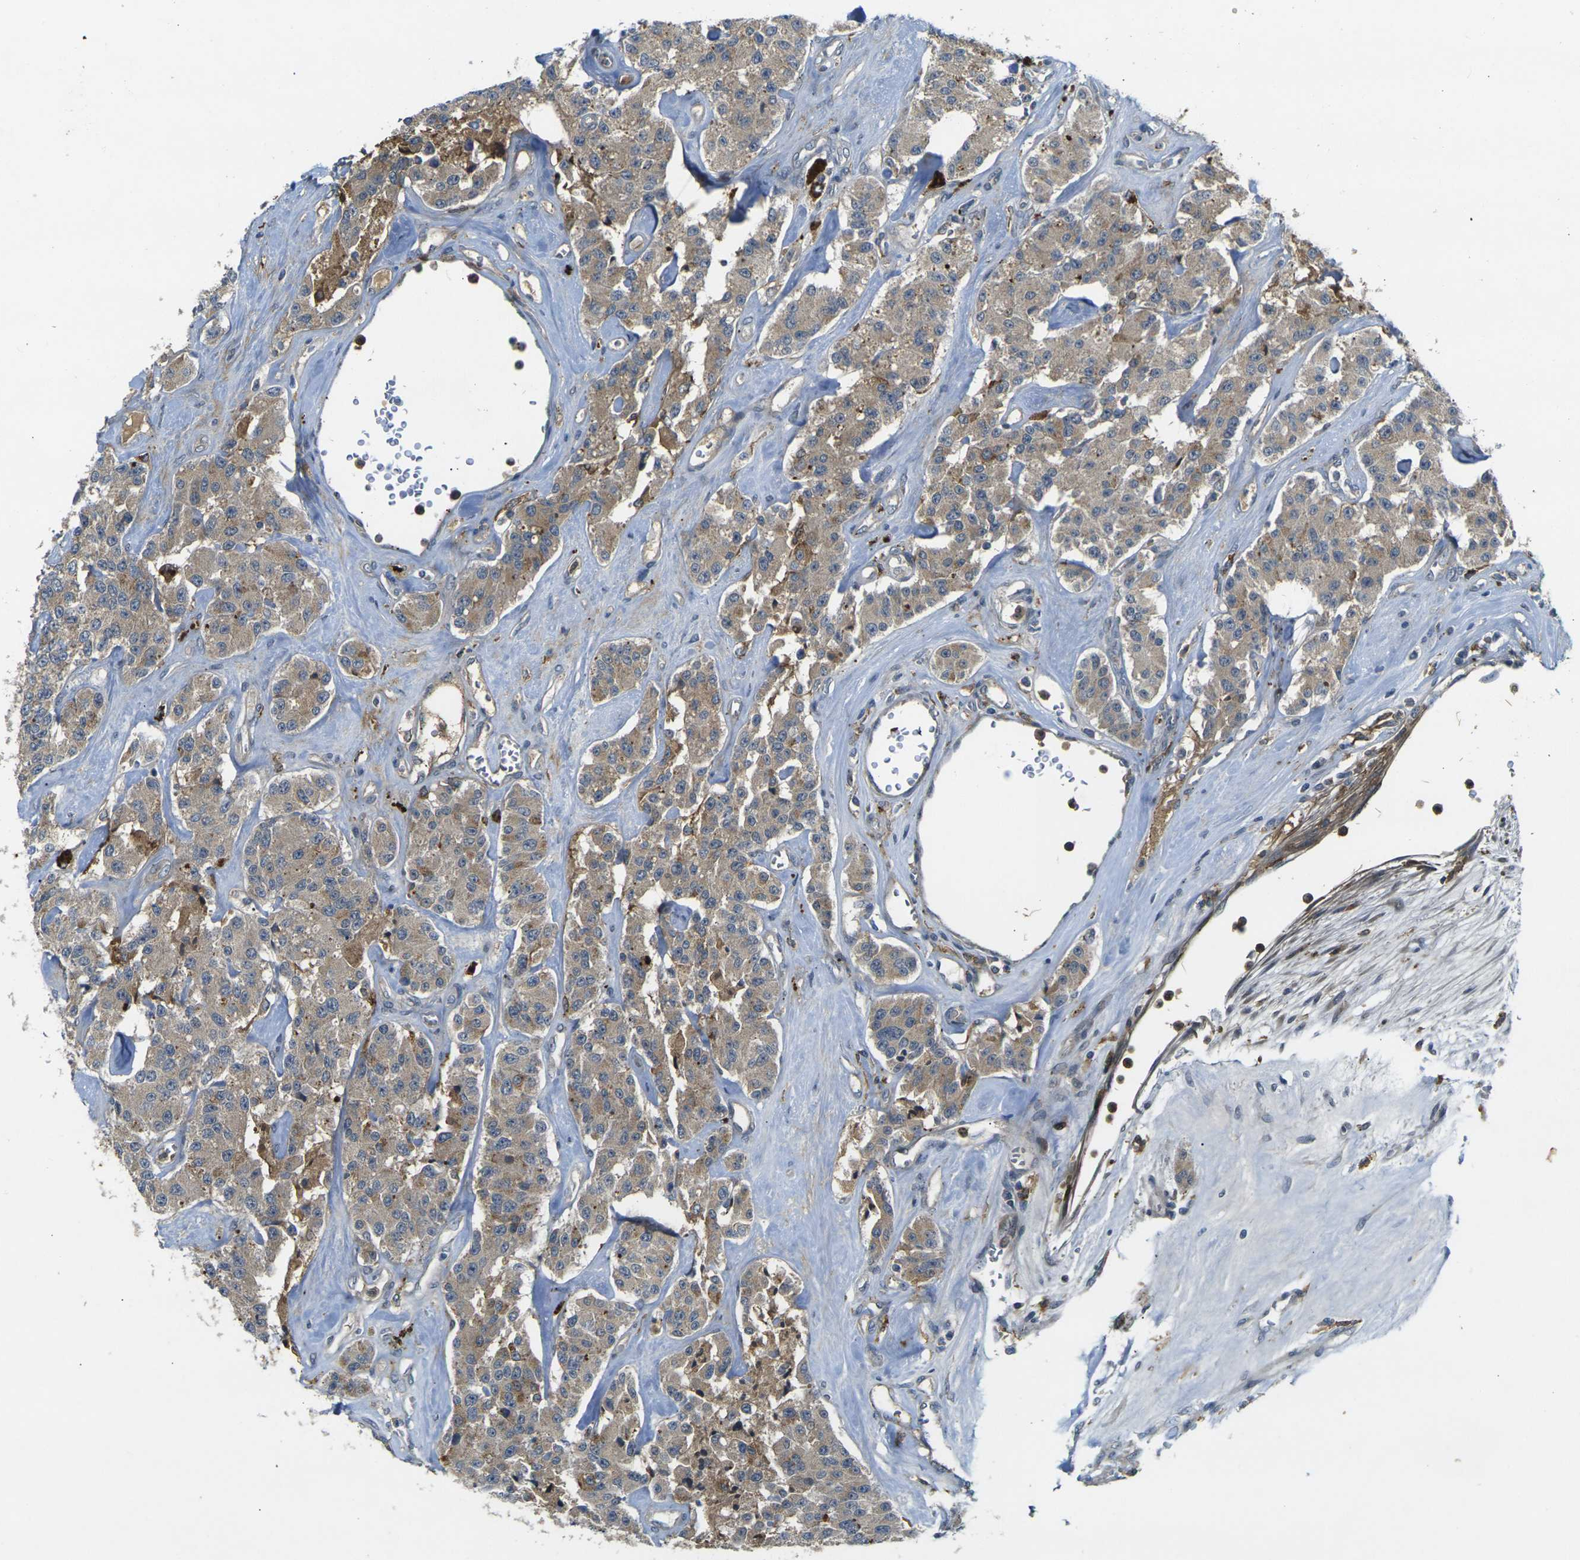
{"staining": {"intensity": "weak", "quantity": ">75%", "location": "cytoplasmic/membranous"}, "tissue": "carcinoid", "cell_type": "Tumor cells", "image_type": "cancer", "snomed": [{"axis": "morphology", "description": "Carcinoid, malignant, NOS"}, {"axis": "topography", "description": "Pancreas"}], "caption": "This histopathology image shows immunohistochemistry staining of human malignant carcinoid, with low weak cytoplasmic/membranous positivity in about >75% of tumor cells.", "gene": "PIGL", "patient": {"sex": "male", "age": 41}}